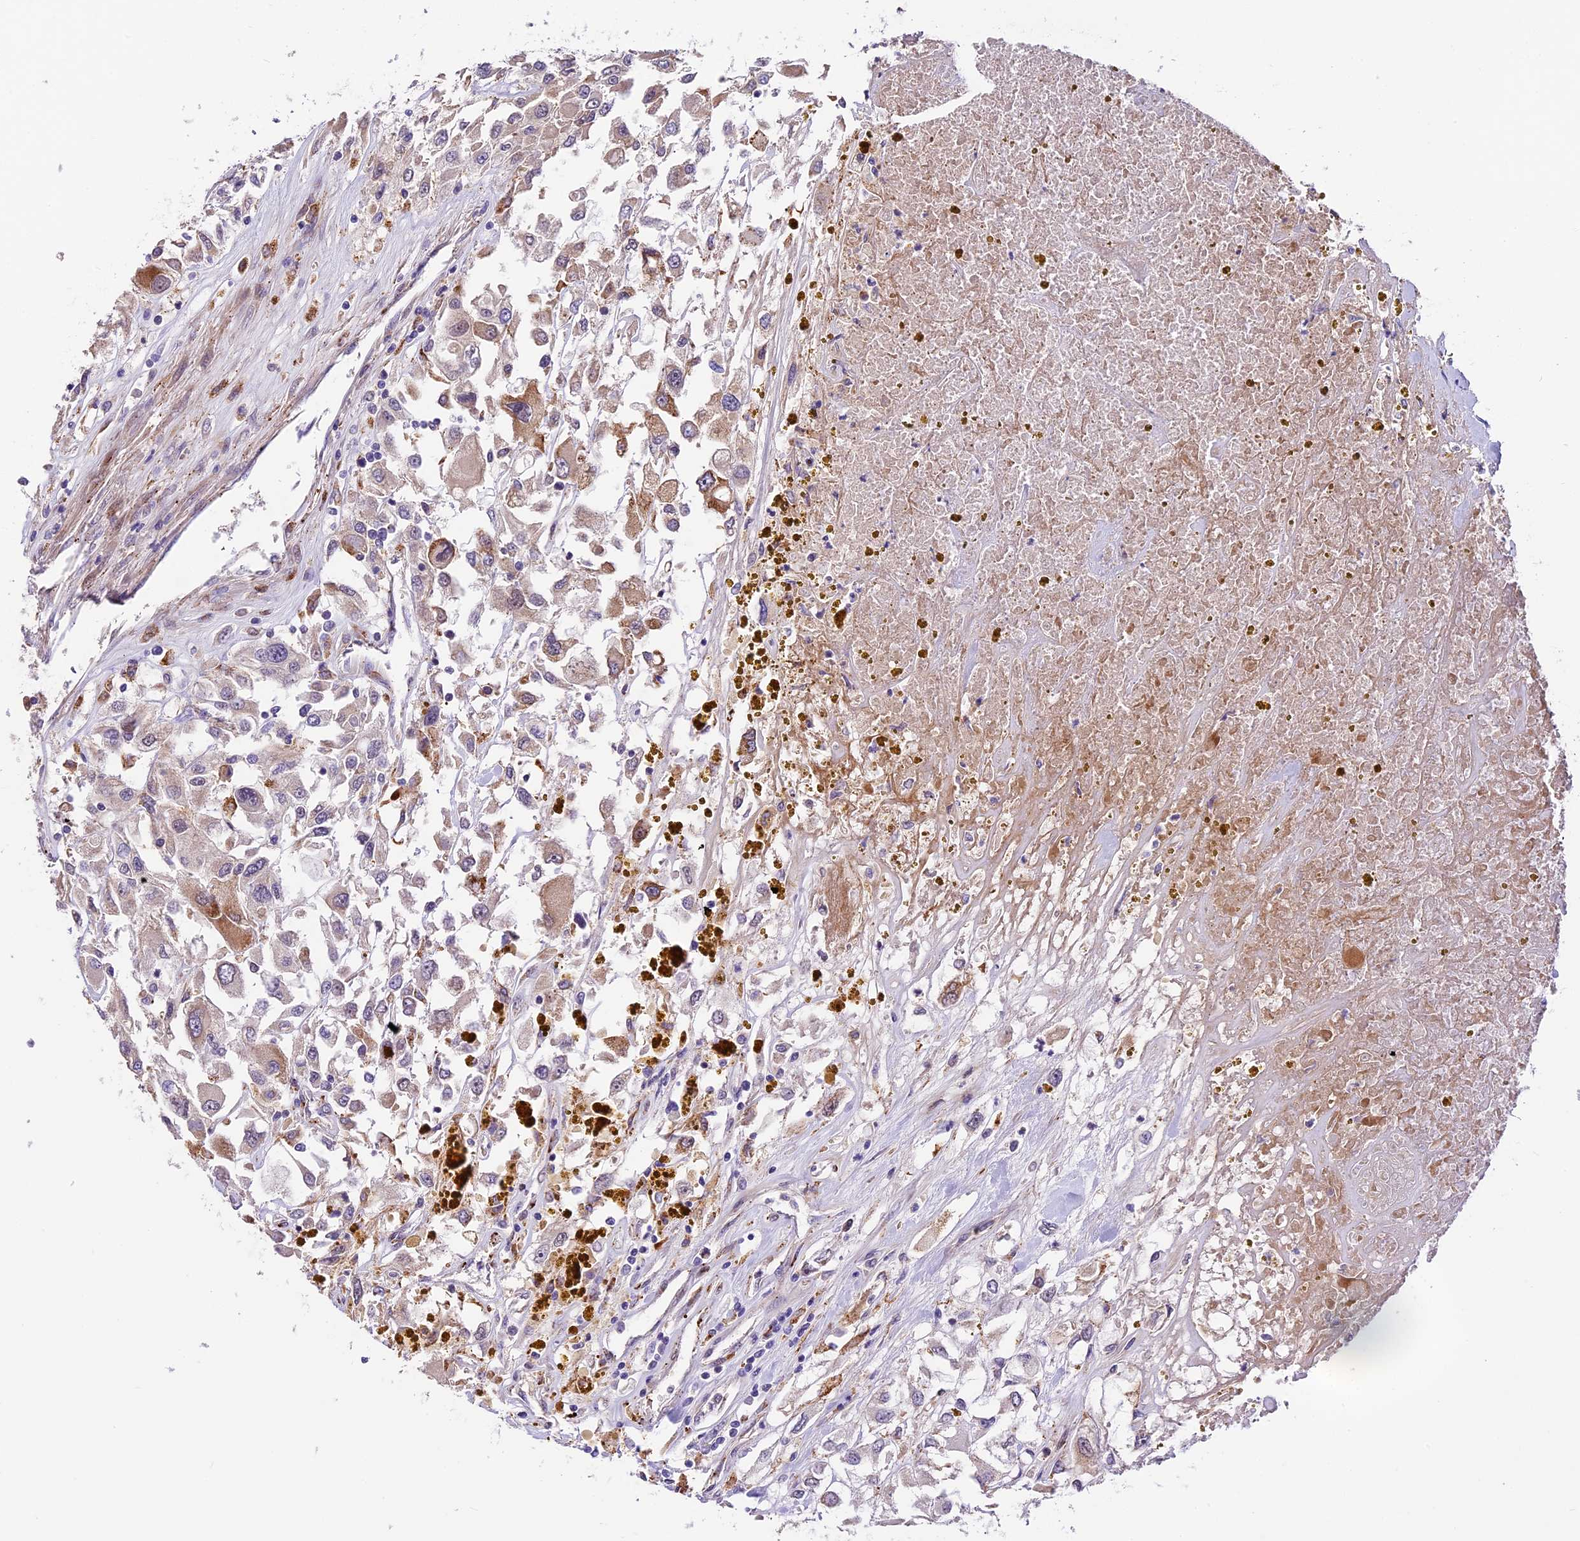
{"staining": {"intensity": "moderate", "quantity": "<25%", "location": "cytoplasmic/membranous"}, "tissue": "renal cancer", "cell_type": "Tumor cells", "image_type": "cancer", "snomed": [{"axis": "morphology", "description": "Adenocarcinoma, NOS"}, {"axis": "topography", "description": "Kidney"}], "caption": "Immunohistochemistry staining of renal cancer, which reveals low levels of moderate cytoplasmic/membranous expression in about <25% of tumor cells indicating moderate cytoplasmic/membranous protein expression. The staining was performed using DAB (3,3'-diaminobenzidine) (brown) for protein detection and nuclei were counterstained in hematoxylin (blue).", "gene": "FBXO45", "patient": {"sex": "female", "age": 52}}